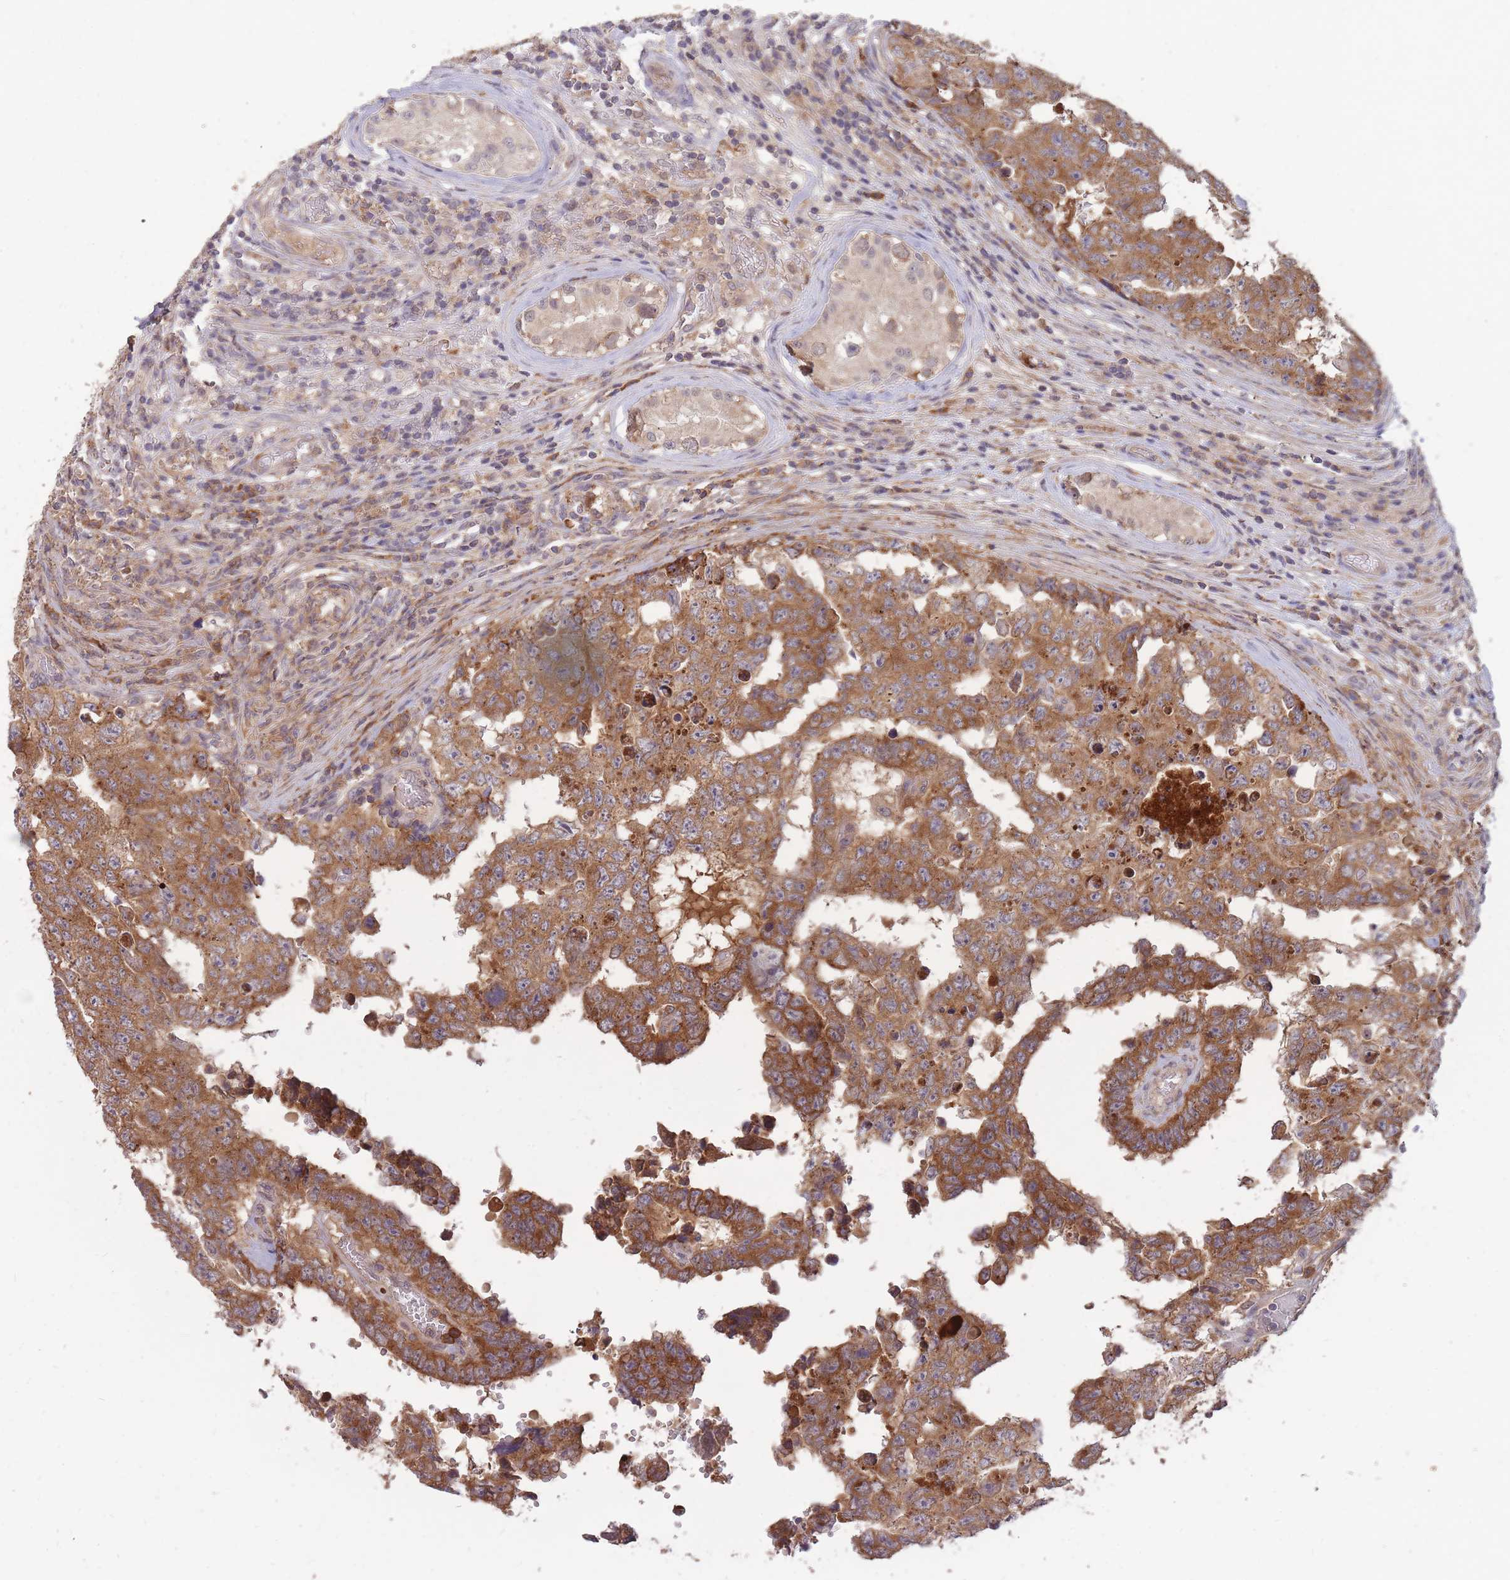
{"staining": {"intensity": "moderate", "quantity": ">75%", "location": "cytoplasmic/membranous"}, "tissue": "testis cancer", "cell_type": "Tumor cells", "image_type": "cancer", "snomed": [{"axis": "morphology", "description": "Normal tissue, NOS"}, {"axis": "morphology", "description": "Carcinoma, Embryonal, NOS"}, {"axis": "topography", "description": "Testis"}, {"axis": "topography", "description": "Epididymis"}], "caption": "Embryonal carcinoma (testis) stained with a protein marker demonstrates moderate staining in tumor cells.", "gene": "IGF2BP2", "patient": {"sex": "male", "age": 25}}